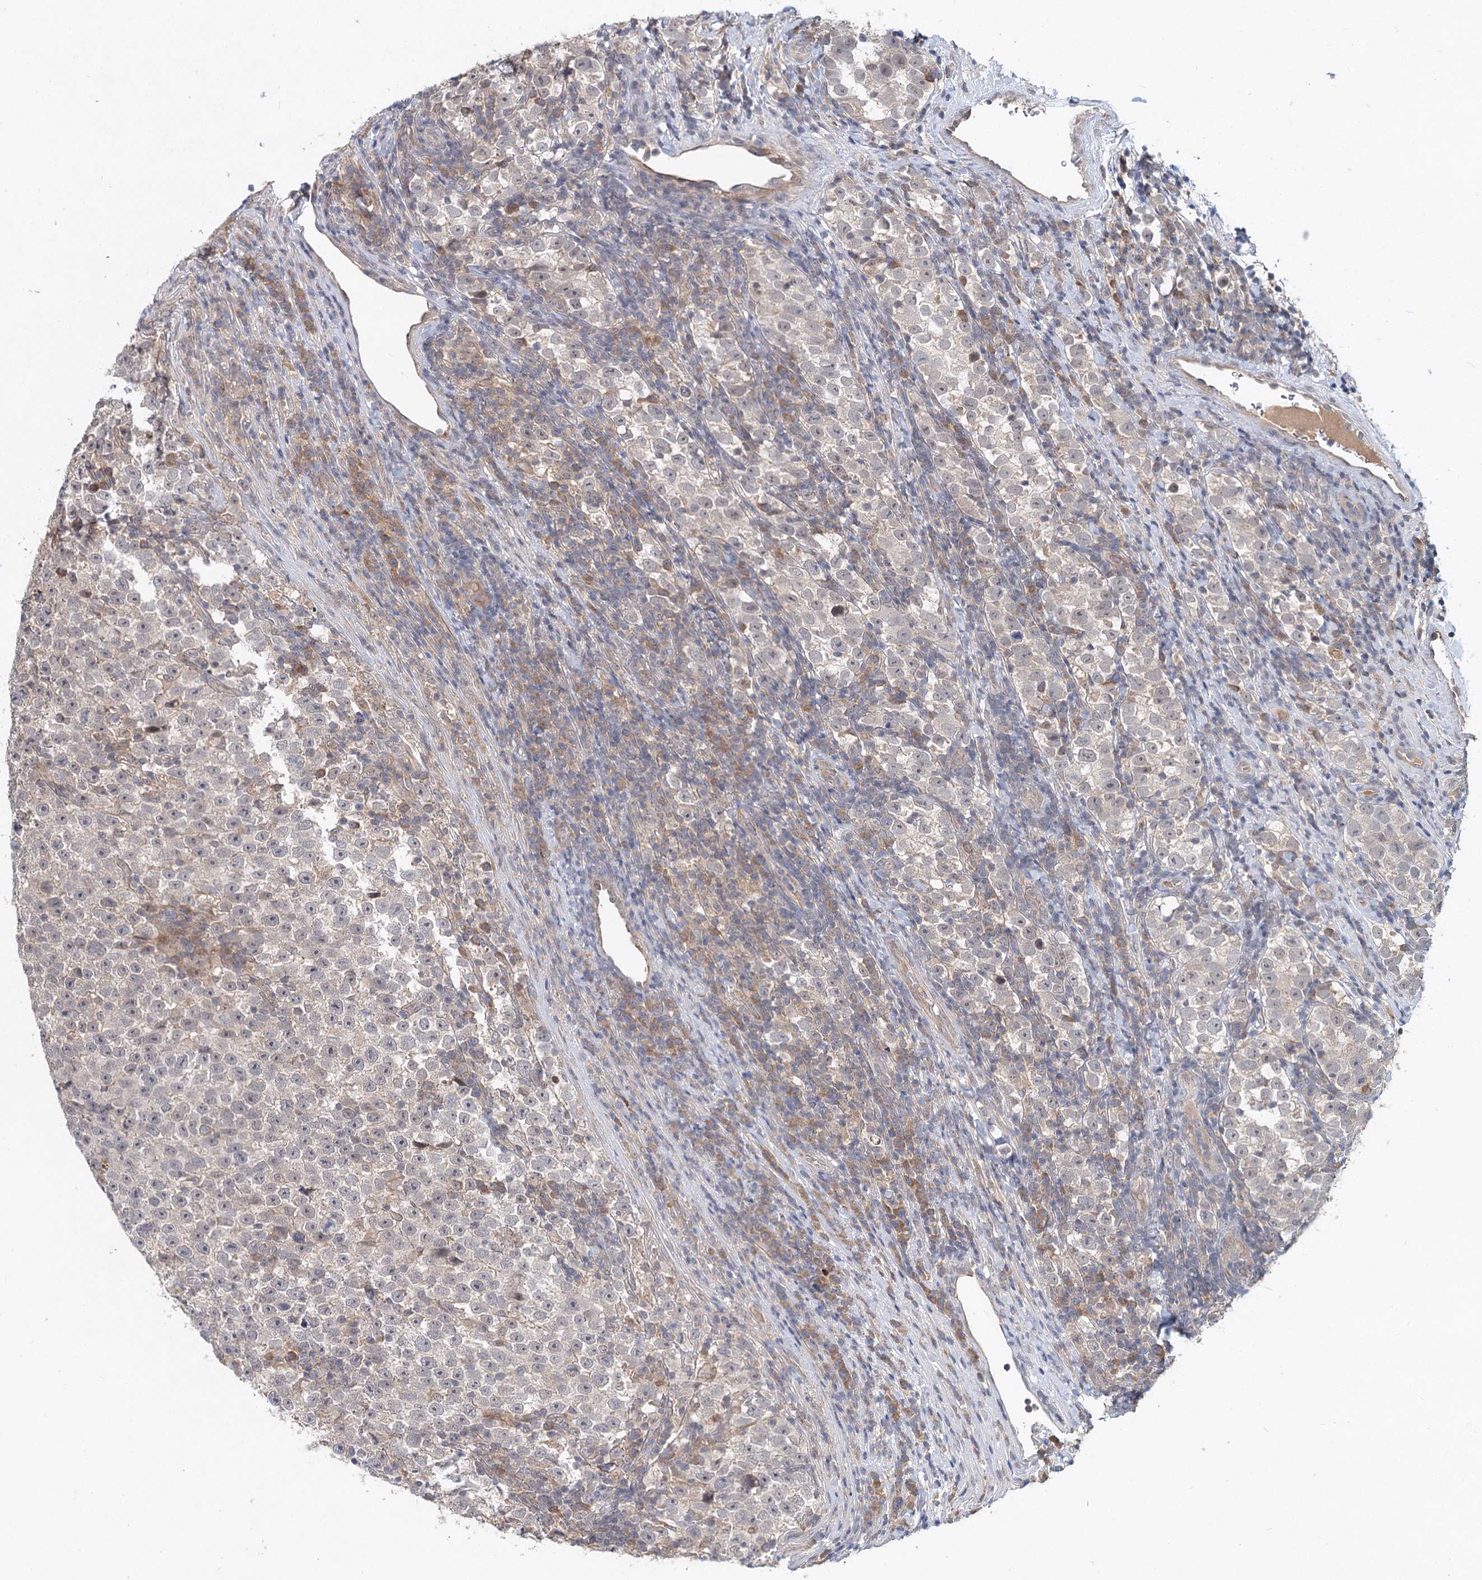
{"staining": {"intensity": "negative", "quantity": "none", "location": "none"}, "tissue": "testis cancer", "cell_type": "Tumor cells", "image_type": "cancer", "snomed": [{"axis": "morphology", "description": "Normal tissue, NOS"}, {"axis": "morphology", "description": "Seminoma, NOS"}, {"axis": "topography", "description": "Testis"}], "caption": "Immunohistochemical staining of testis cancer displays no significant positivity in tumor cells.", "gene": "AP3B1", "patient": {"sex": "male", "age": 43}}